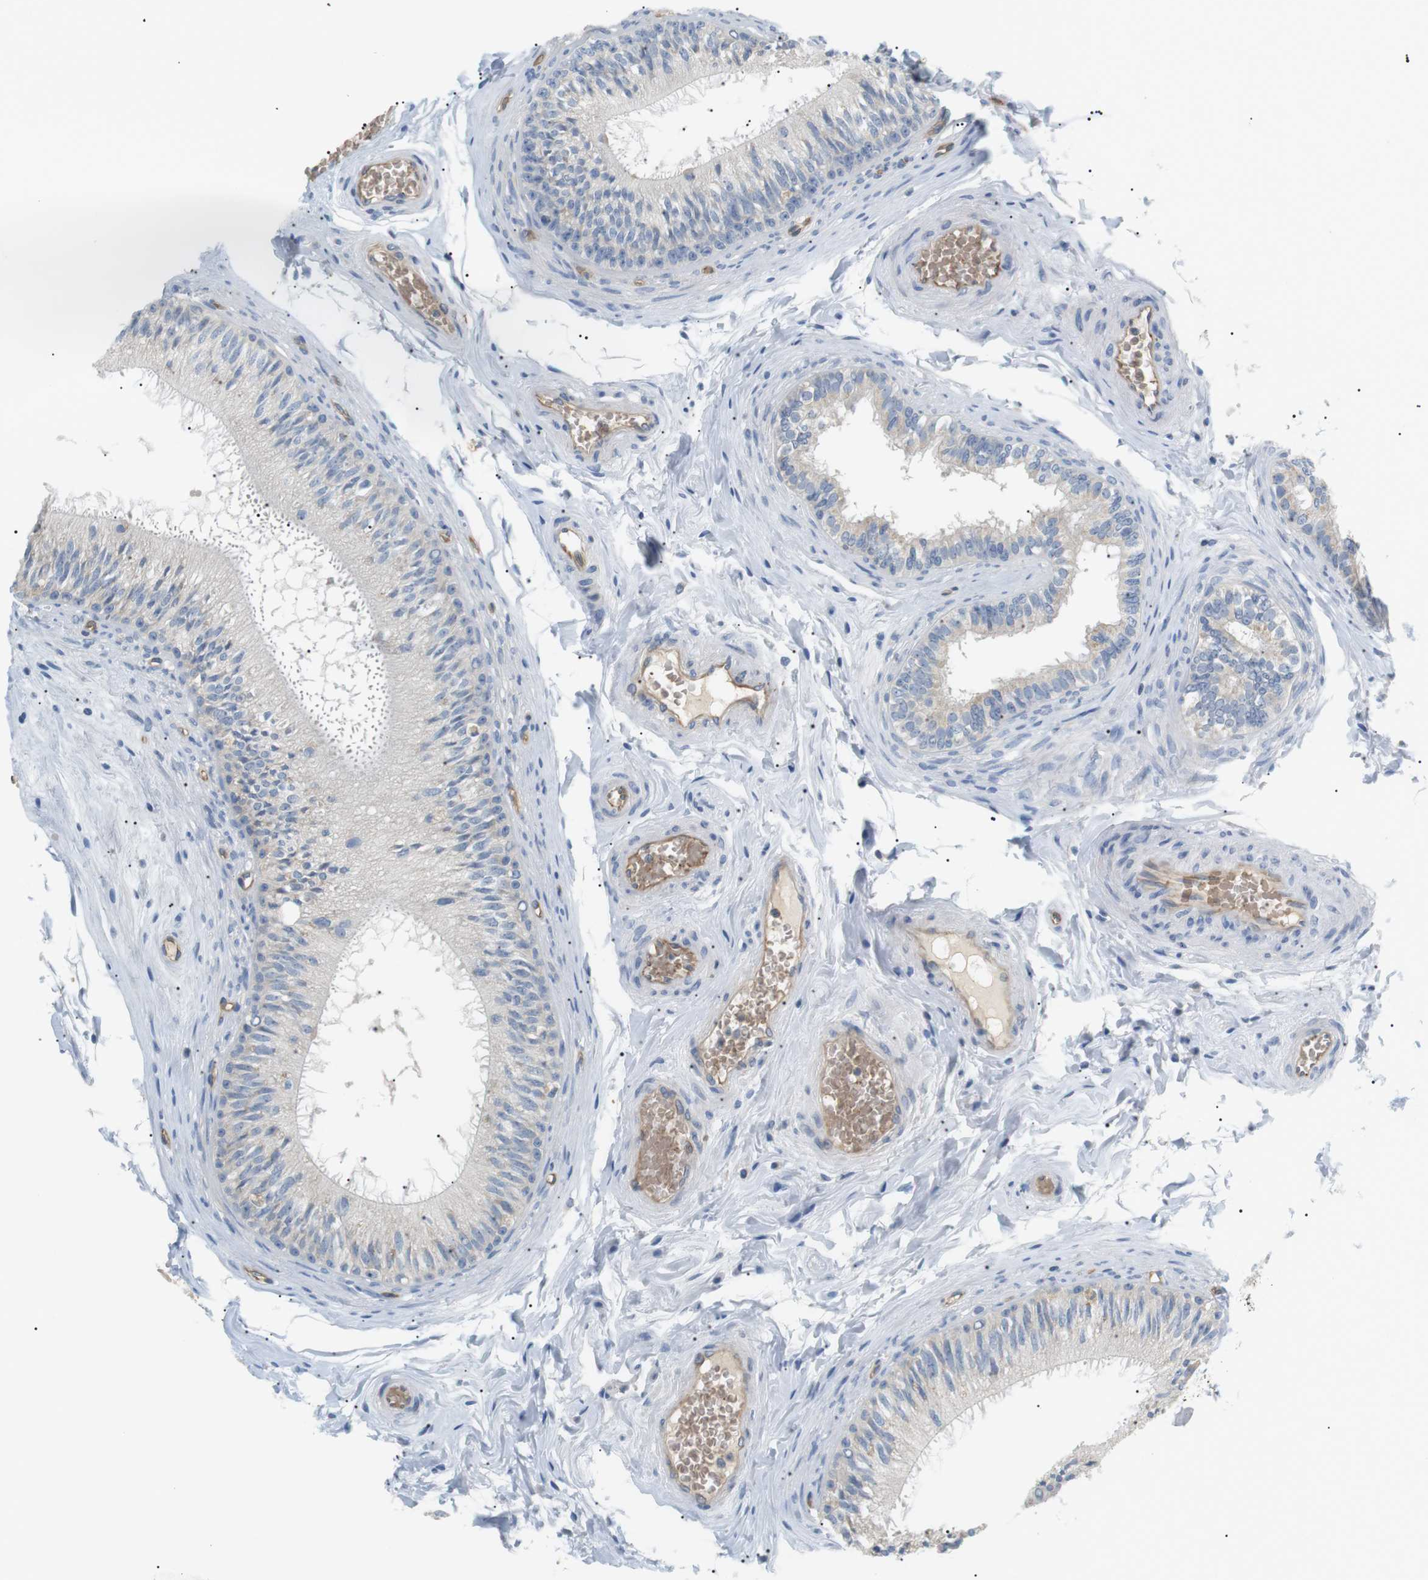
{"staining": {"intensity": "weak", "quantity": "<25%", "location": "cytoplasmic/membranous"}, "tissue": "epididymis", "cell_type": "Glandular cells", "image_type": "normal", "snomed": [{"axis": "morphology", "description": "Normal tissue, NOS"}, {"axis": "topography", "description": "Testis"}, {"axis": "topography", "description": "Epididymis"}], "caption": "There is no significant staining in glandular cells of epididymis. (Brightfield microscopy of DAB IHC at high magnification).", "gene": "ADCY10", "patient": {"sex": "male", "age": 36}}